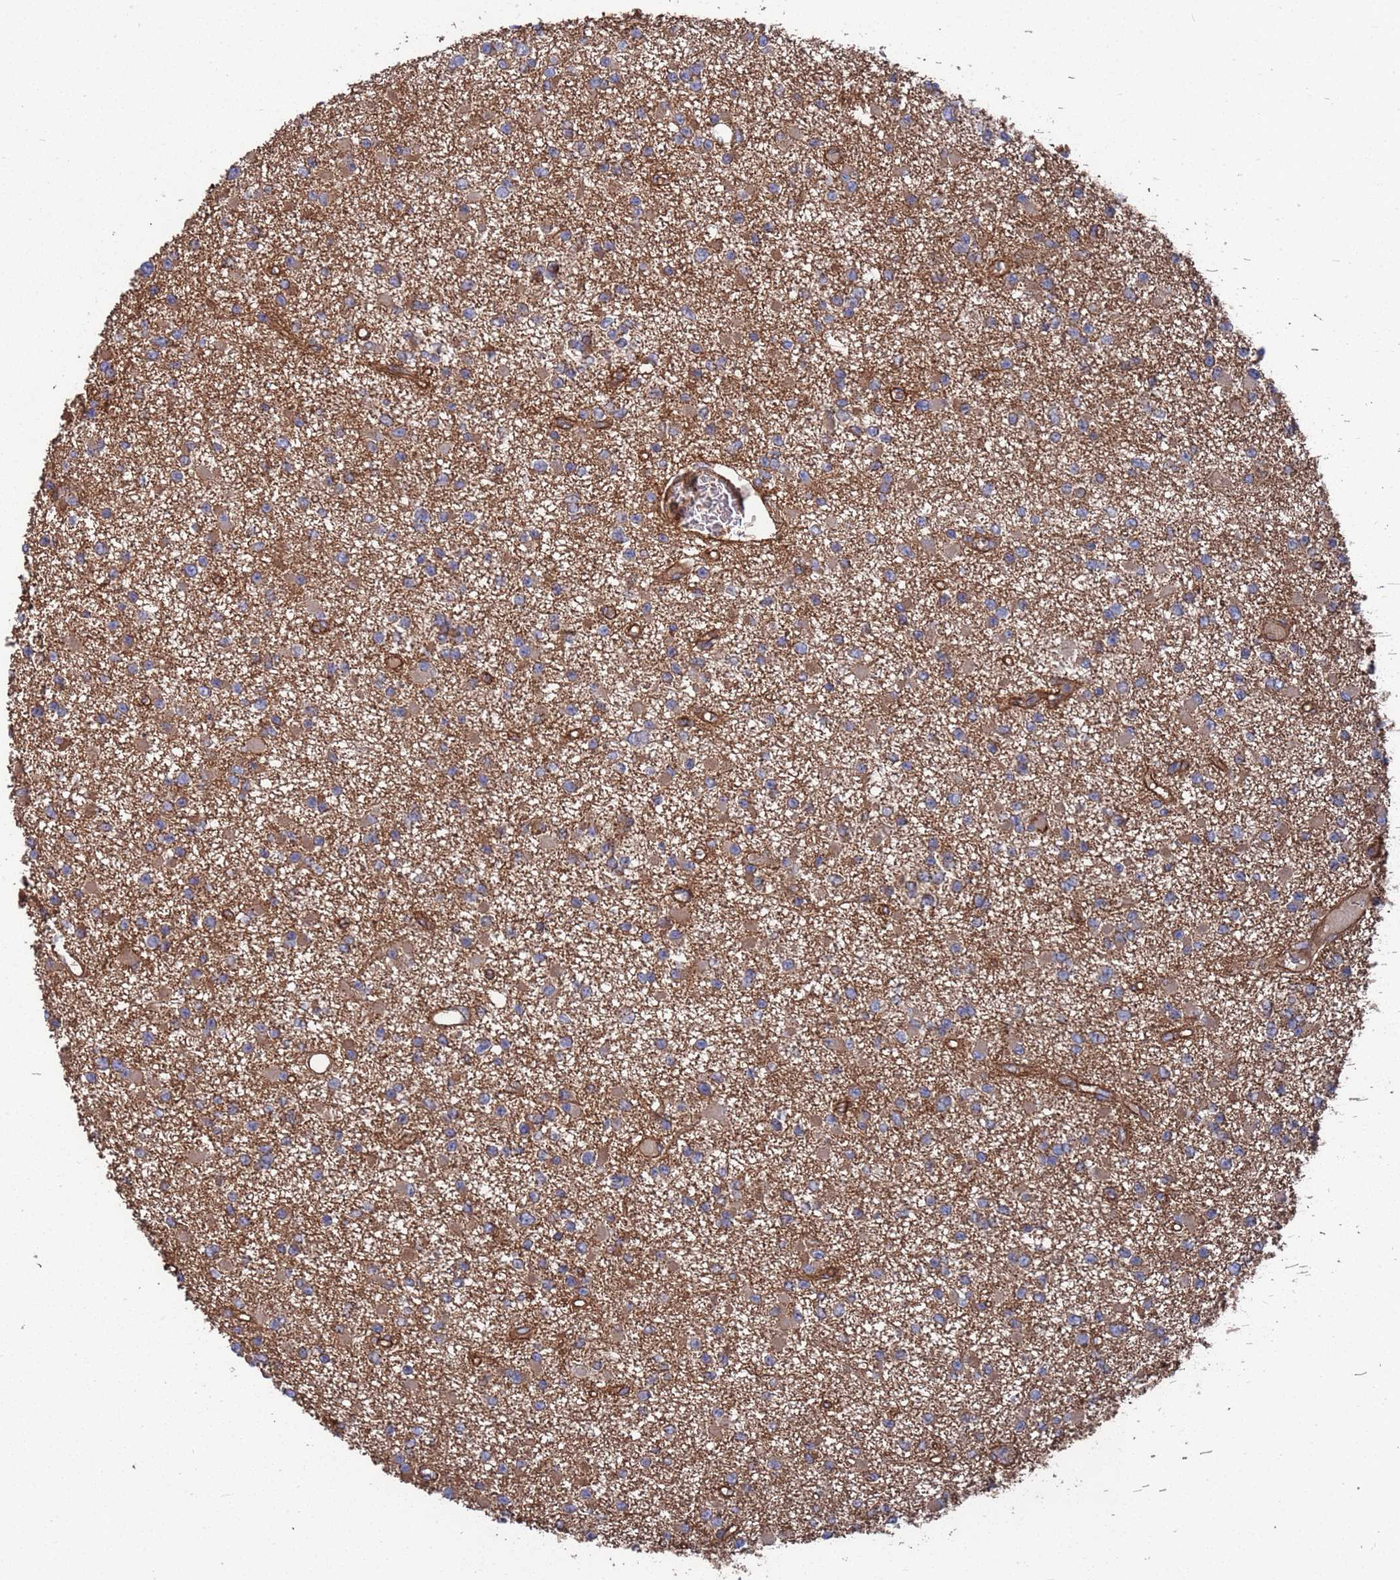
{"staining": {"intensity": "moderate", "quantity": "<25%", "location": "cytoplasmic/membranous"}, "tissue": "glioma", "cell_type": "Tumor cells", "image_type": "cancer", "snomed": [{"axis": "morphology", "description": "Glioma, malignant, Low grade"}, {"axis": "topography", "description": "Brain"}], "caption": "A low amount of moderate cytoplasmic/membranous positivity is identified in approximately <25% of tumor cells in malignant glioma (low-grade) tissue.", "gene": "NDUFAF6", "patient": {"sex": "female", "age": 22}}